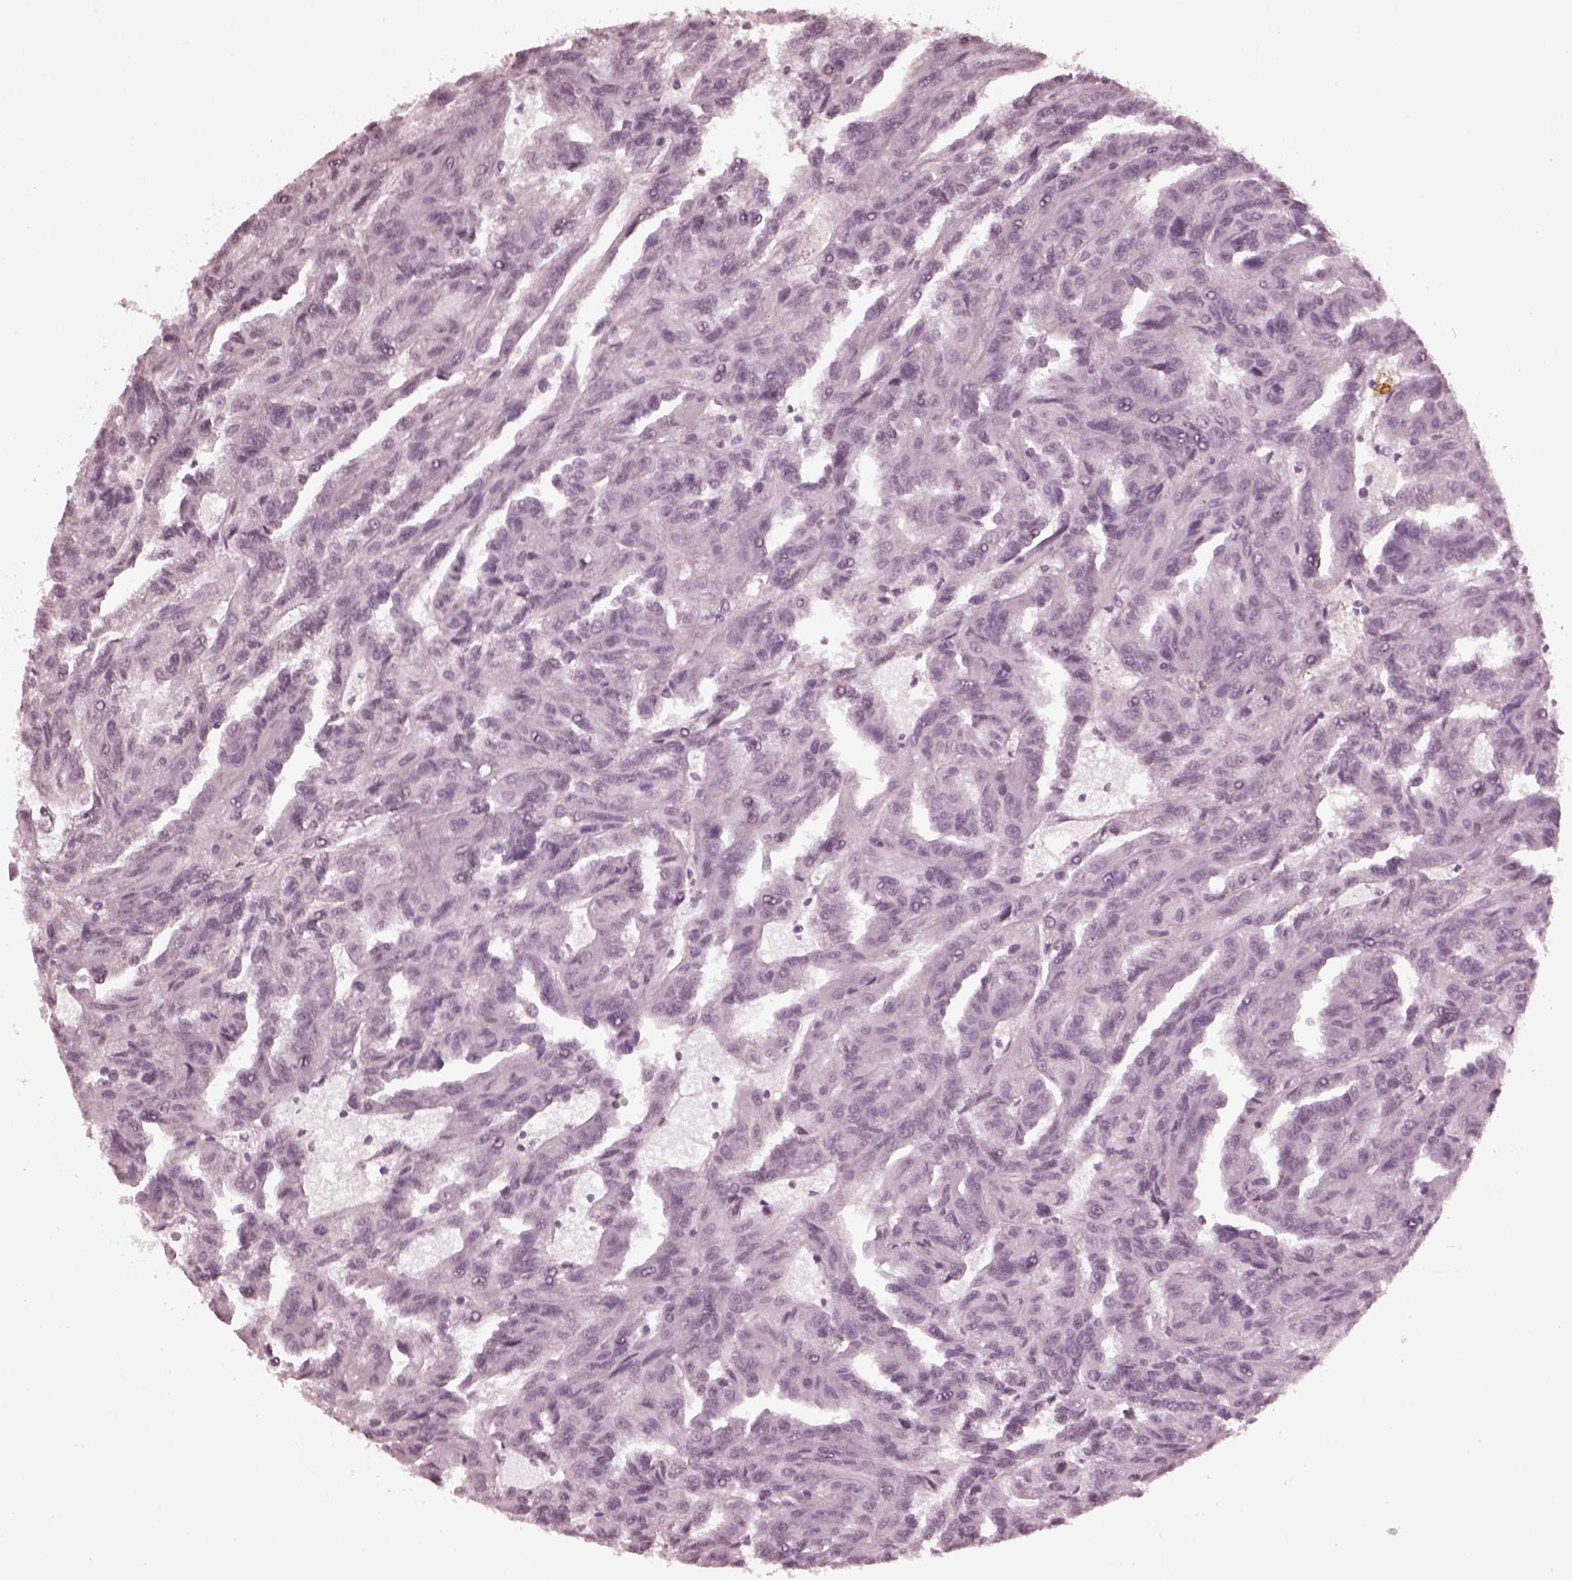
{"staining": {"intensity": "negative", "quantity": "none", "location": "none"}, "tissue": "renal cancer", "cell_type": "Tumor cells", "image_type": "cancer", "snomed": [{"axis": "morphology", "description": "Adenocarcinoma, NOS"}, {"axis": "topography", "description": "Kidney"}], "caption": "Tumor cells are negative for protein expression in human renal adenocarcinoma.", "gene": "KRT79", "patient": {"sex": "male", "age": 79}}